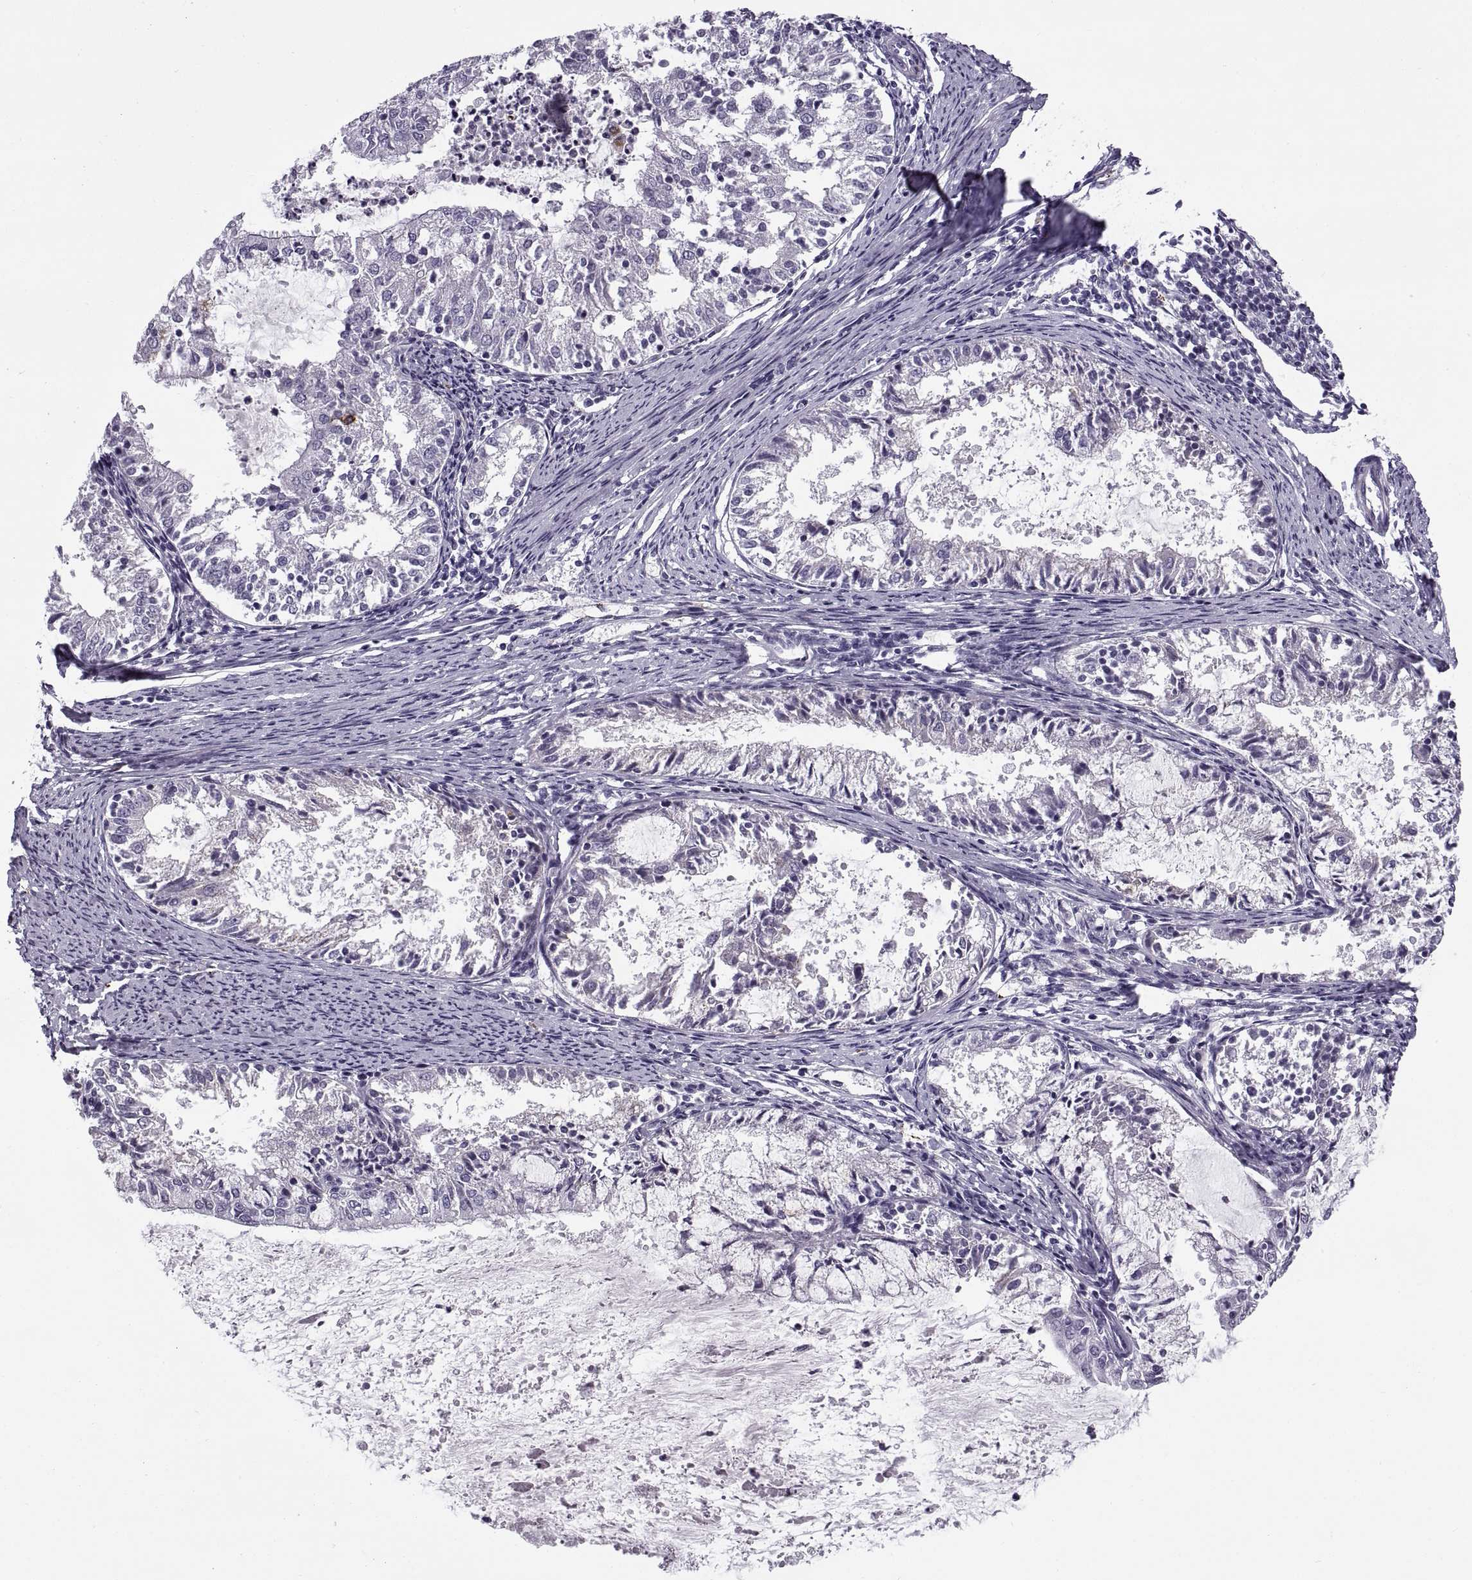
{"staining": {"intensity": "negative", "quantity": "none", "location": "none"}, "tissue": "endometrial cancer", "cell_type": "Tumor cells", "image_type": "cancer", "snomed": [{"axis": "morphology", "description": "Adenocarcinoma, NOS"}, {"axis": "topography", "description": "Endometrium"}], "caption": "Immunohistochemistry (IHC) photomicrograph of neoplastic tissue: human endometrial adenocarcinoma stained with DAB demonstrates no significant protein positivity in tumor cells. The staining was performed using DAB to visualize the protein expression in brown, while the nuclei were stained in blue with hematoxylin (Magnification: 20x).", "gene": "CALCR", "patient": {"sex": "female", "age": 57}}